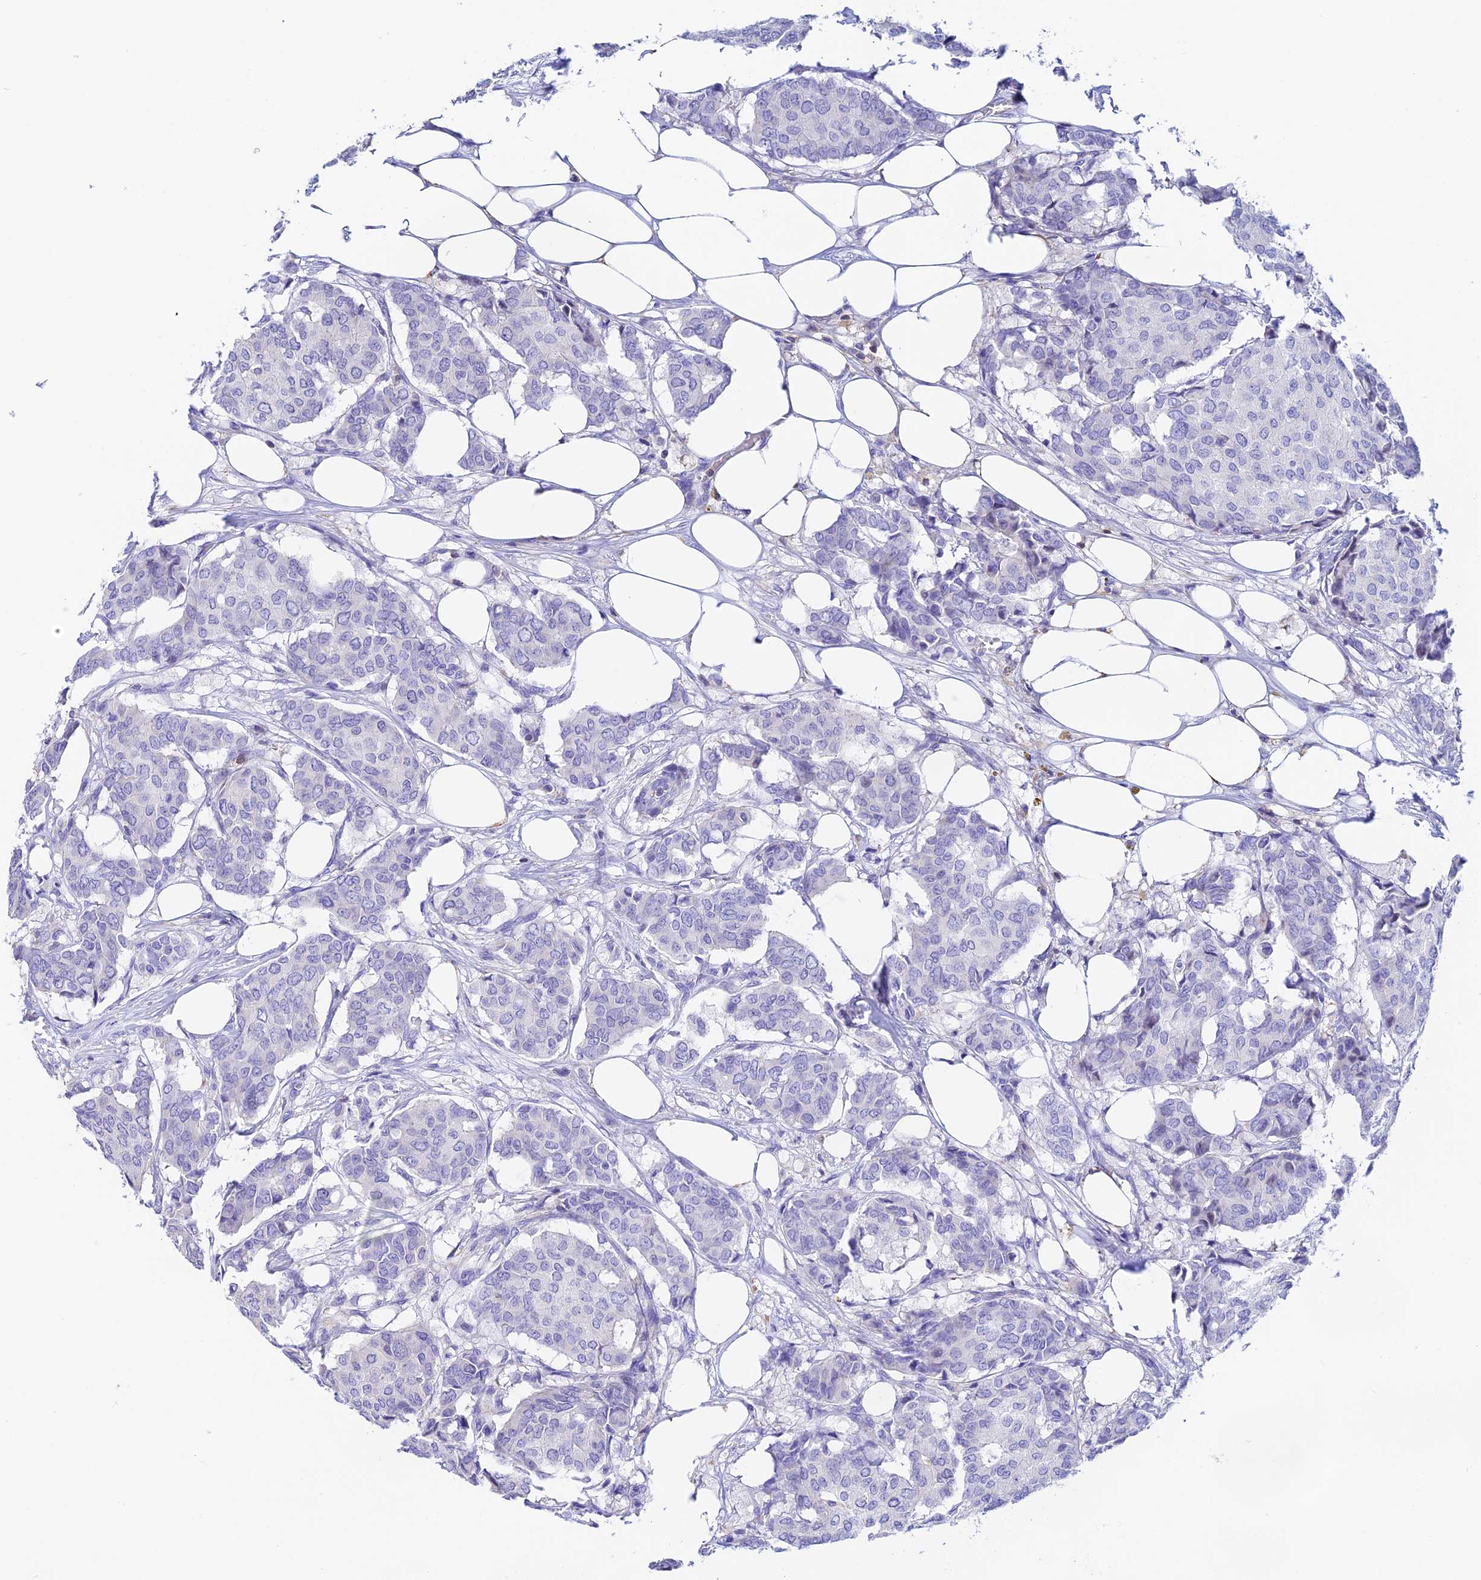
{"staining": {"intensity": "negative", "quantity": "none", "location": "none"}, "tissue": "breast cancer", "cell_type": "Tumor cells", "image_type": "cancer", "snomed": [{"axis": "morphology", "description": "Duct carcinoma"}, {"axis": "topography", "description": "Breast"}], "caption": "Tumor cells show no significant protein staining in breast cancer (intraductal carcinoma).", "gene": "PRIM1", "patient": {"sex": "female", "age": 75}}